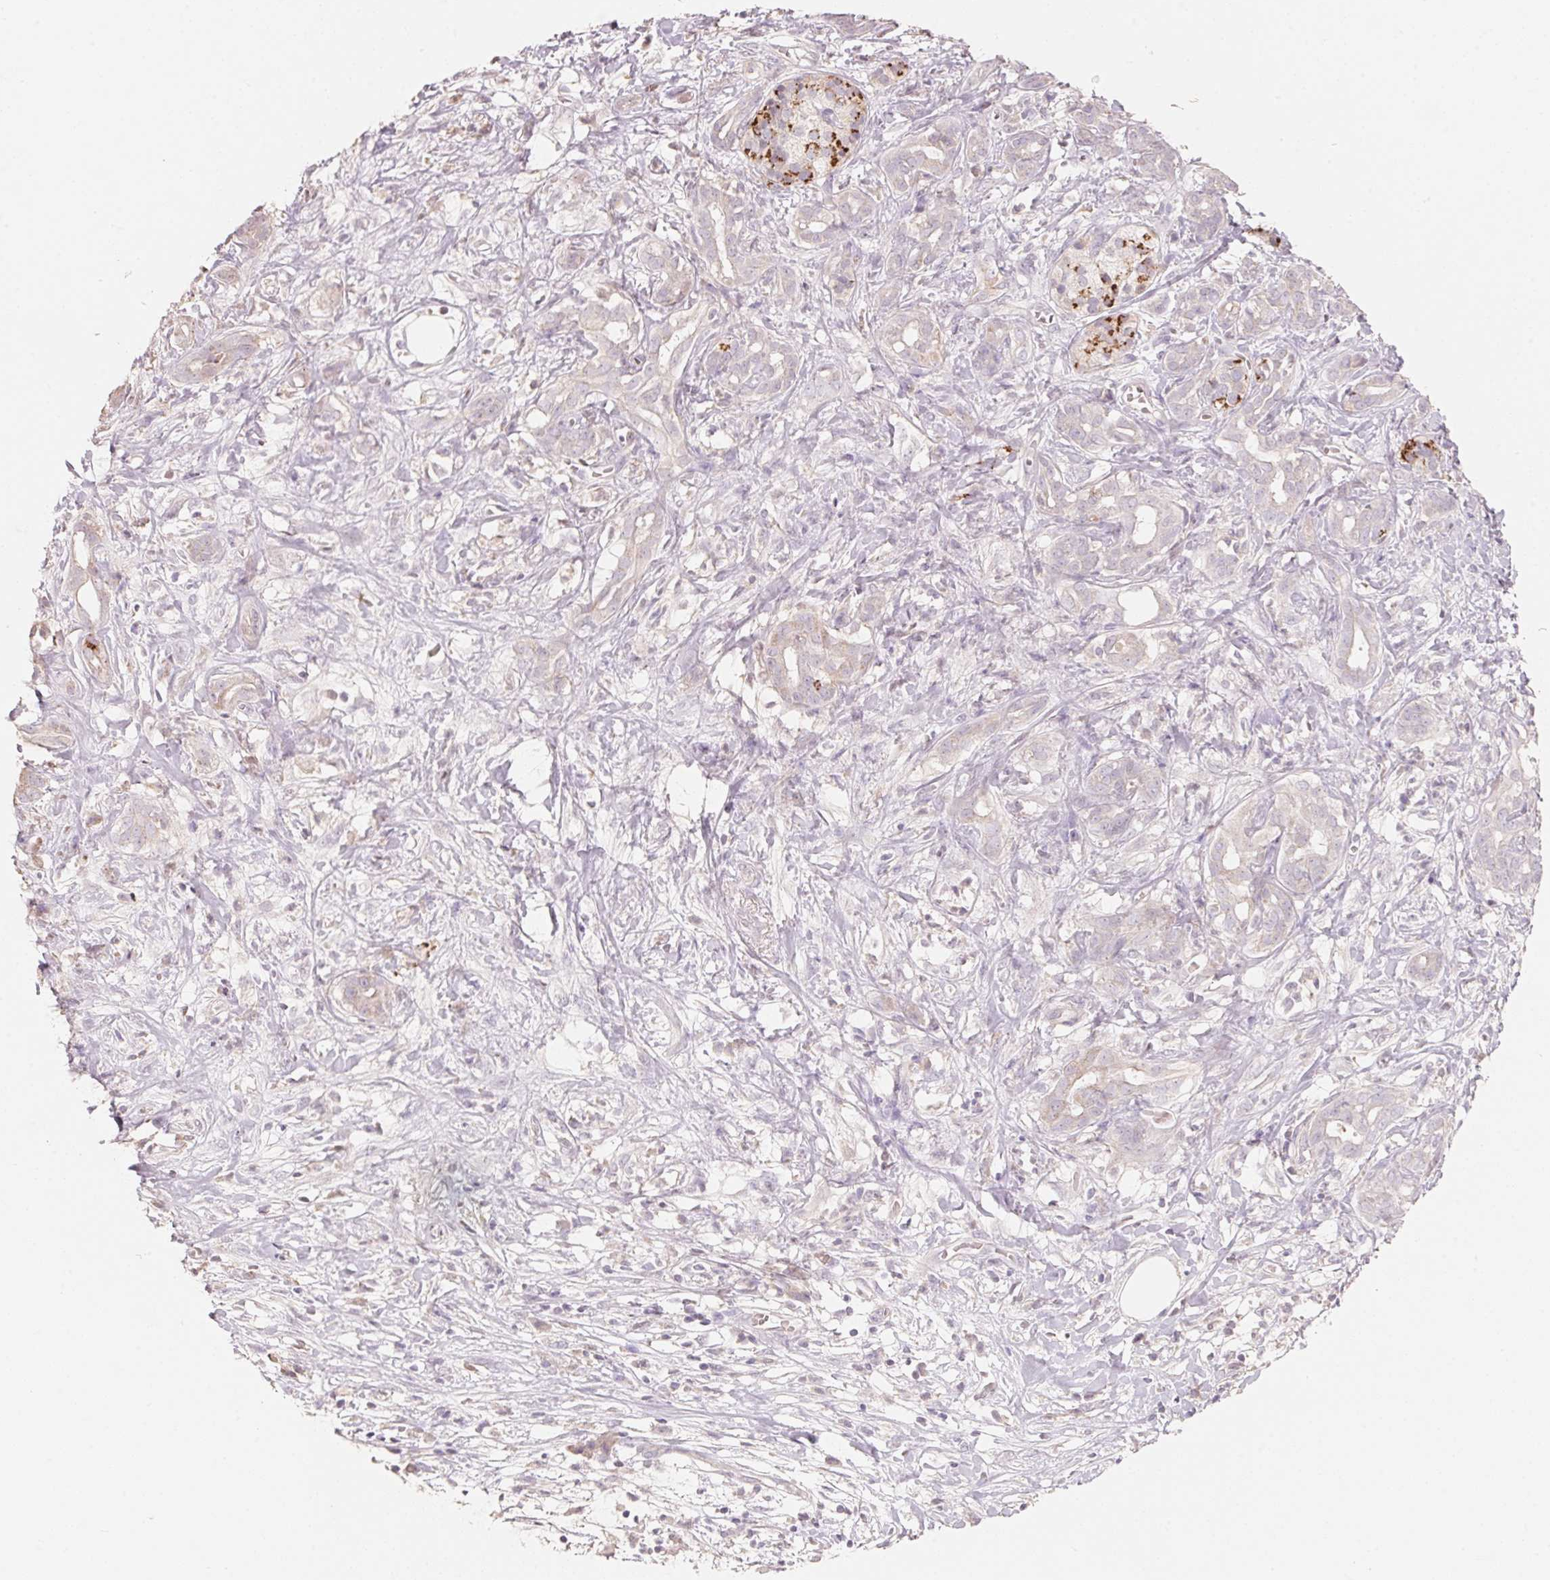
{"staining": {"intensity": "negative", "quantity": "none", "location": "none"}, "tissue": "pancreatic cancer", "cell_type": "Tumor cells", "image_type": "cancer", "snomed": [{"axis": "morphology", "description": "Adenocarcinoma, NOS"}, {"axis": "topography", "description": "Pancreas"}], "caption": "The immunohistochemistry (IHC) histopathology image has no significant positivity in tumor cells of pancreatic cancer tissue.", "gene": "TP53AIP1", "patient": {"sex": "male", "age": 61}}